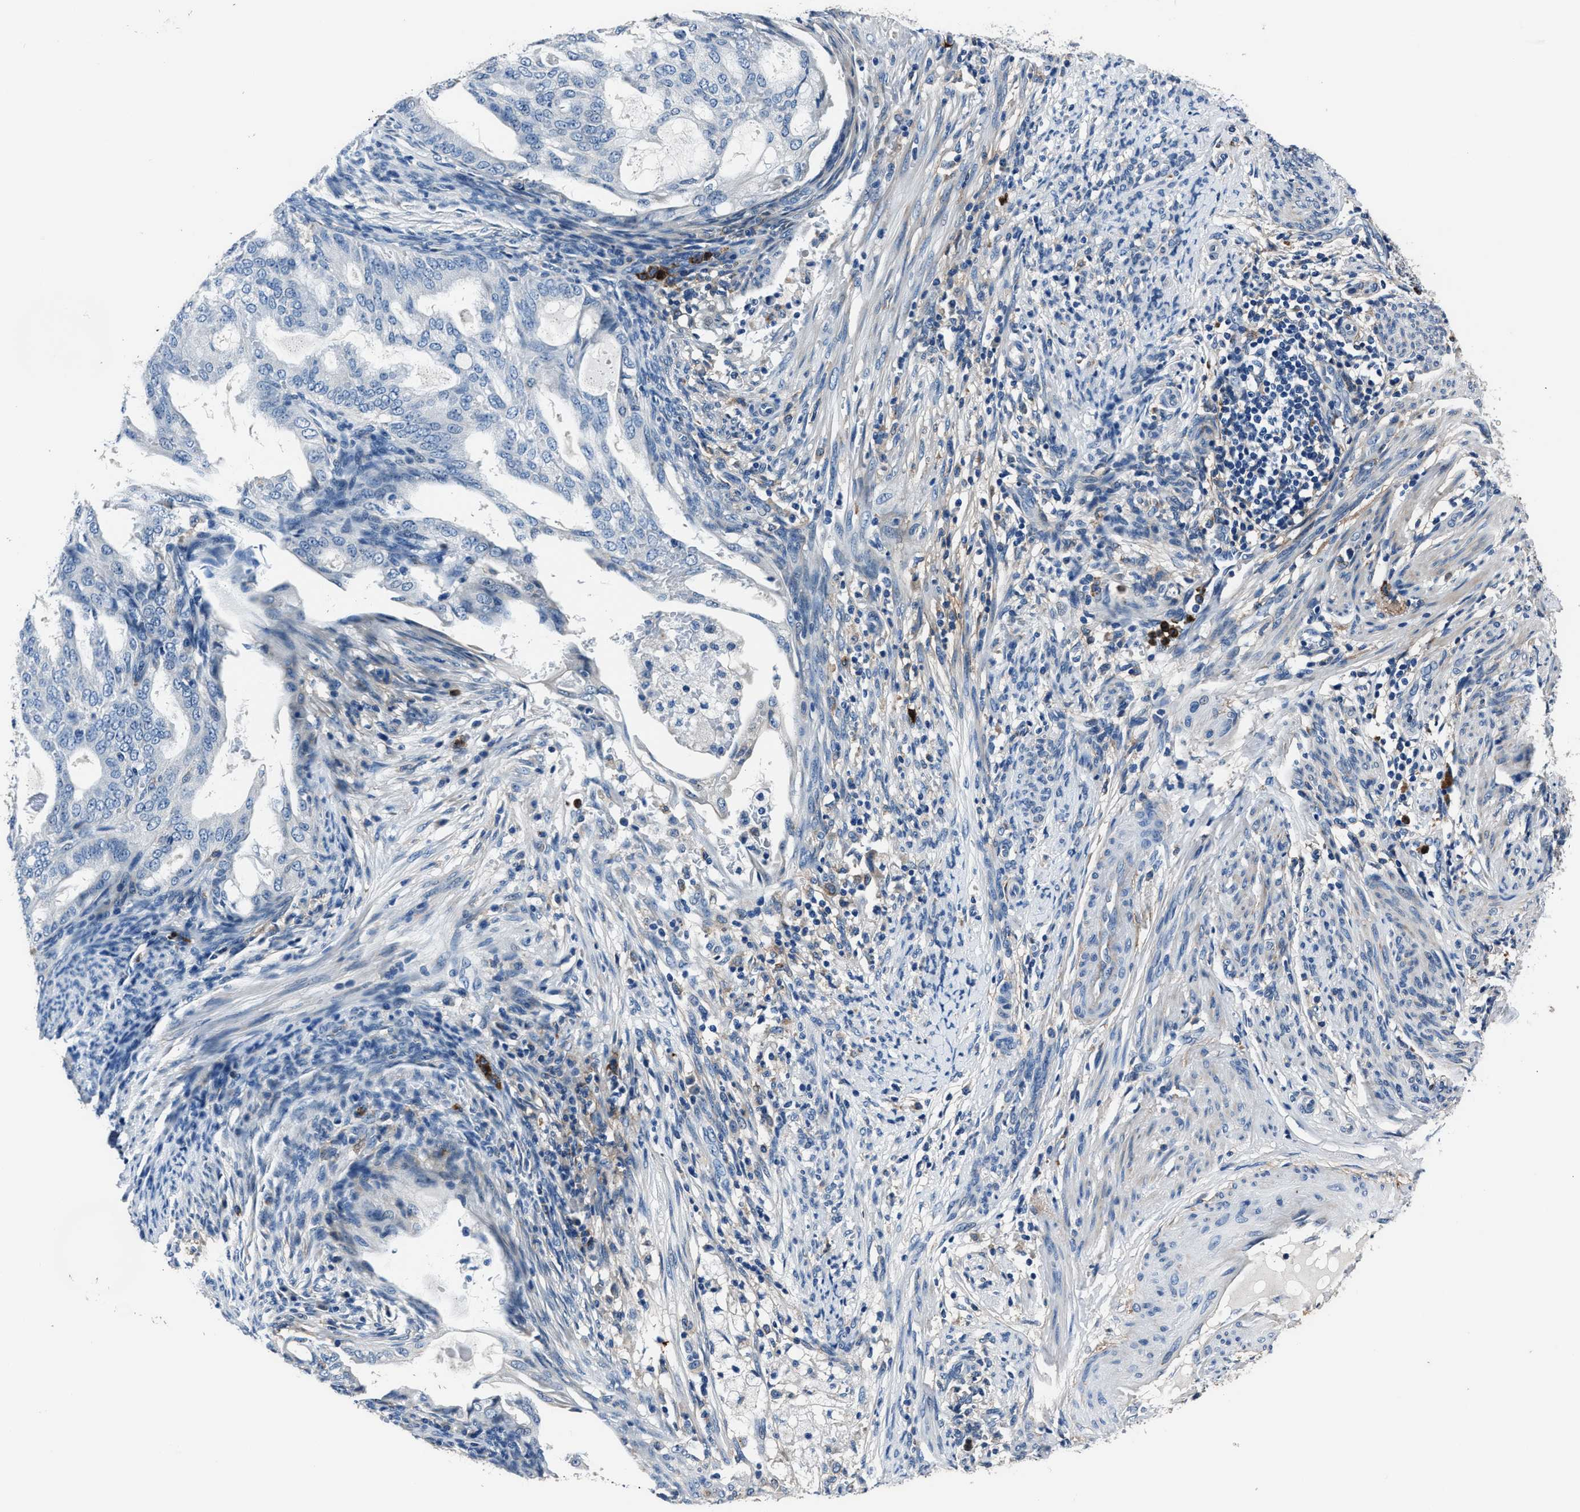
{"staining": {"intensity": "strong", "quantity": "<25%", "location": "cytoplasmic/membranous"}, "tissue": "endometrial cancer", "cell_type": "Tumor cells", "image_type": "cancer", "snomed": [{"axis": "morphology", "description": "Adenocarcinoma, NOS"}, {"axis": "topography", "description": "Endometrium"}], "caption": "Endometrial cancer (adenocarcinoma) stained with DAB immunohistochemistry exhibits medium levels of strong cytoplasmic/membranous expression in approximately <25% of tumor cells.", "gene": "FGL2", "patient": {"sex": "female", "age": 58}}